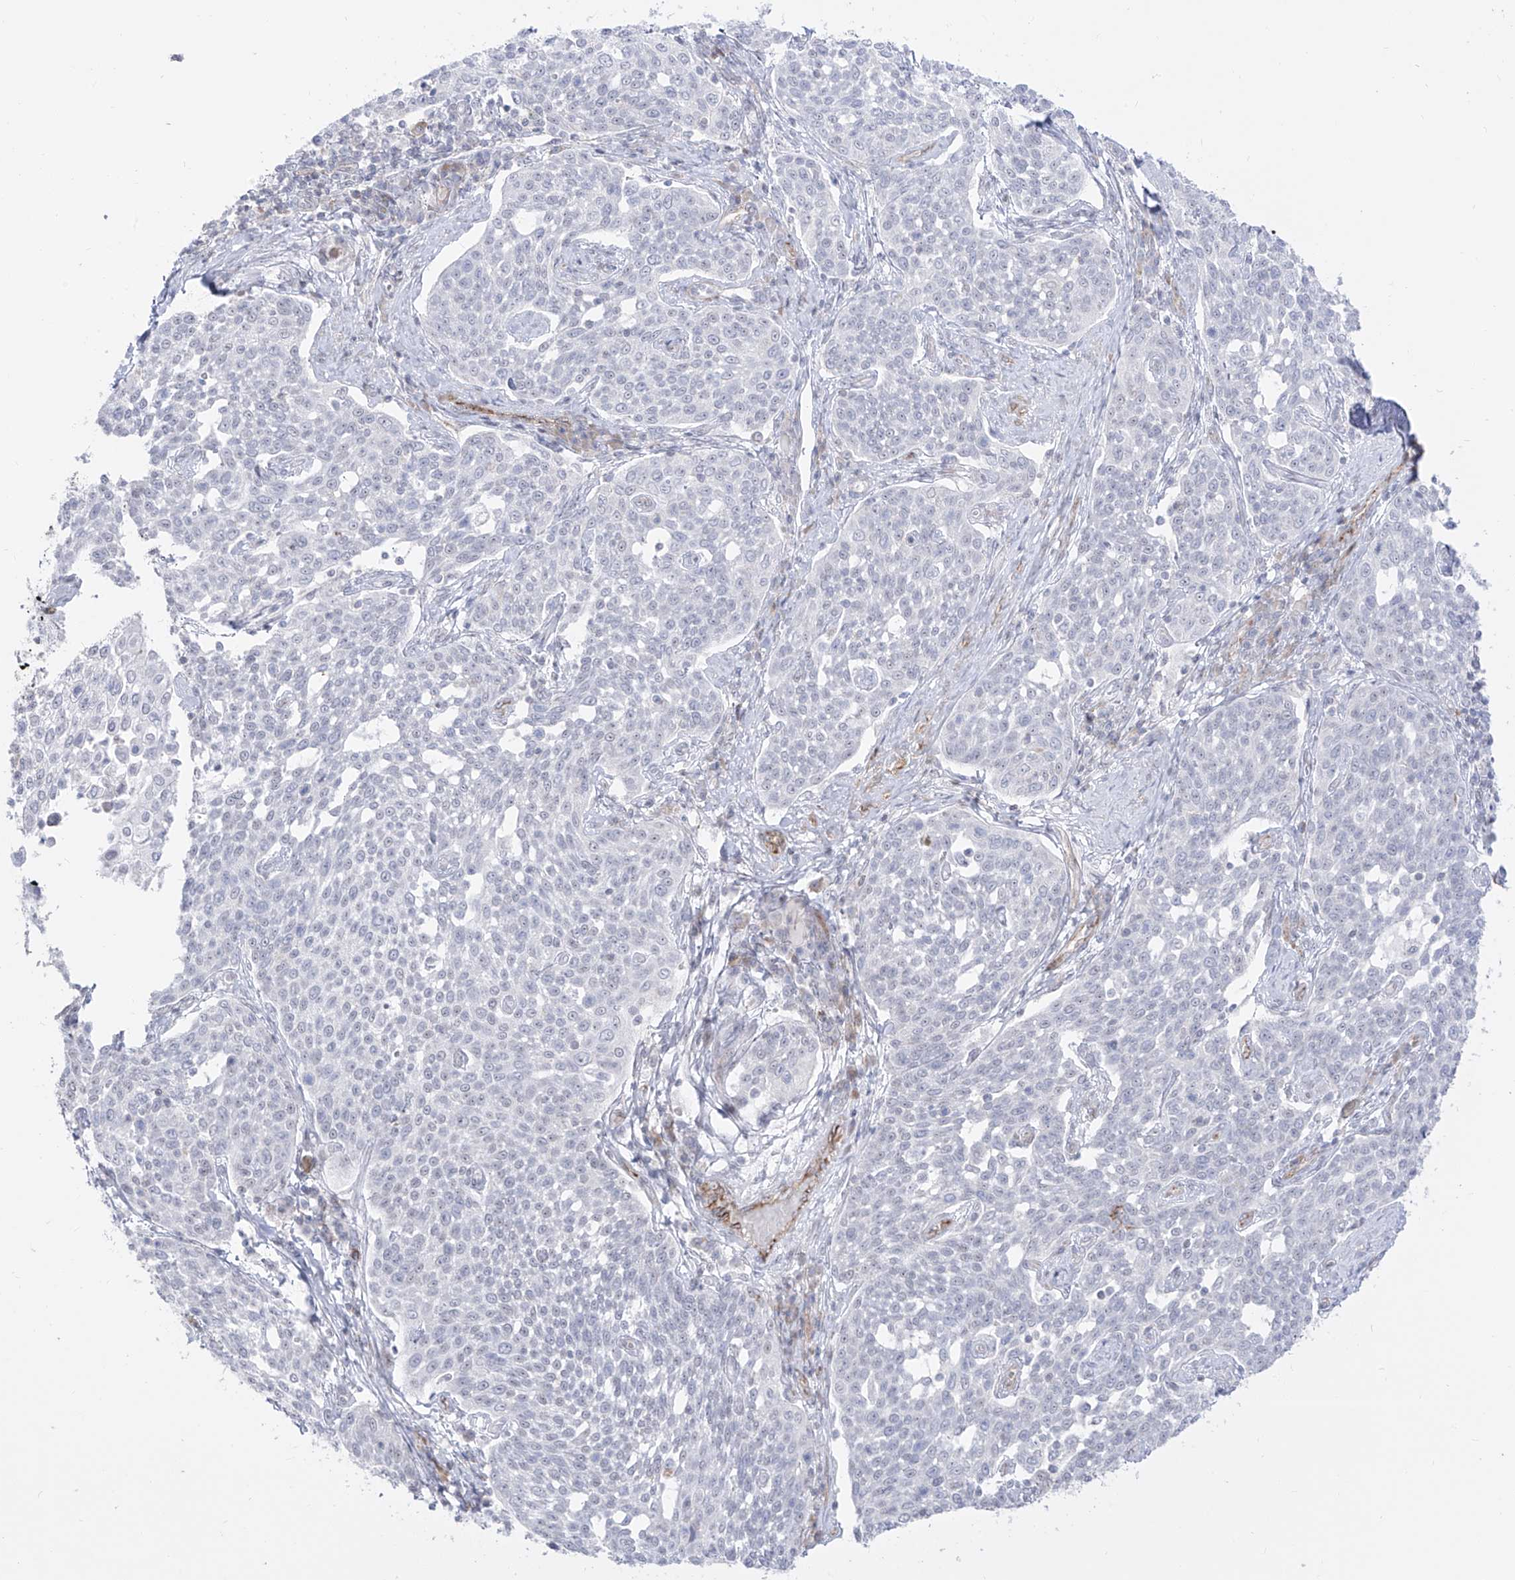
{"staining": {"intensity": "negative", "quantity": "none", "location": "none"}, "tissue": "cervical cancer", "cell_type": "Tumor cells", "image_type": "cancer", "snomed": [{"axis": "morphology", "description": "Squamous cell carcinoma, NOS"}, {"axis": "topography", "description": "Cervix"}], "caption": "This is a micrograph of immunohistochemistry (IHC) staining of cervical cancer, which shows no expression in tumor cells.", "gene": "ZNF180", "patient": {"sex": "female", "age": 34}}